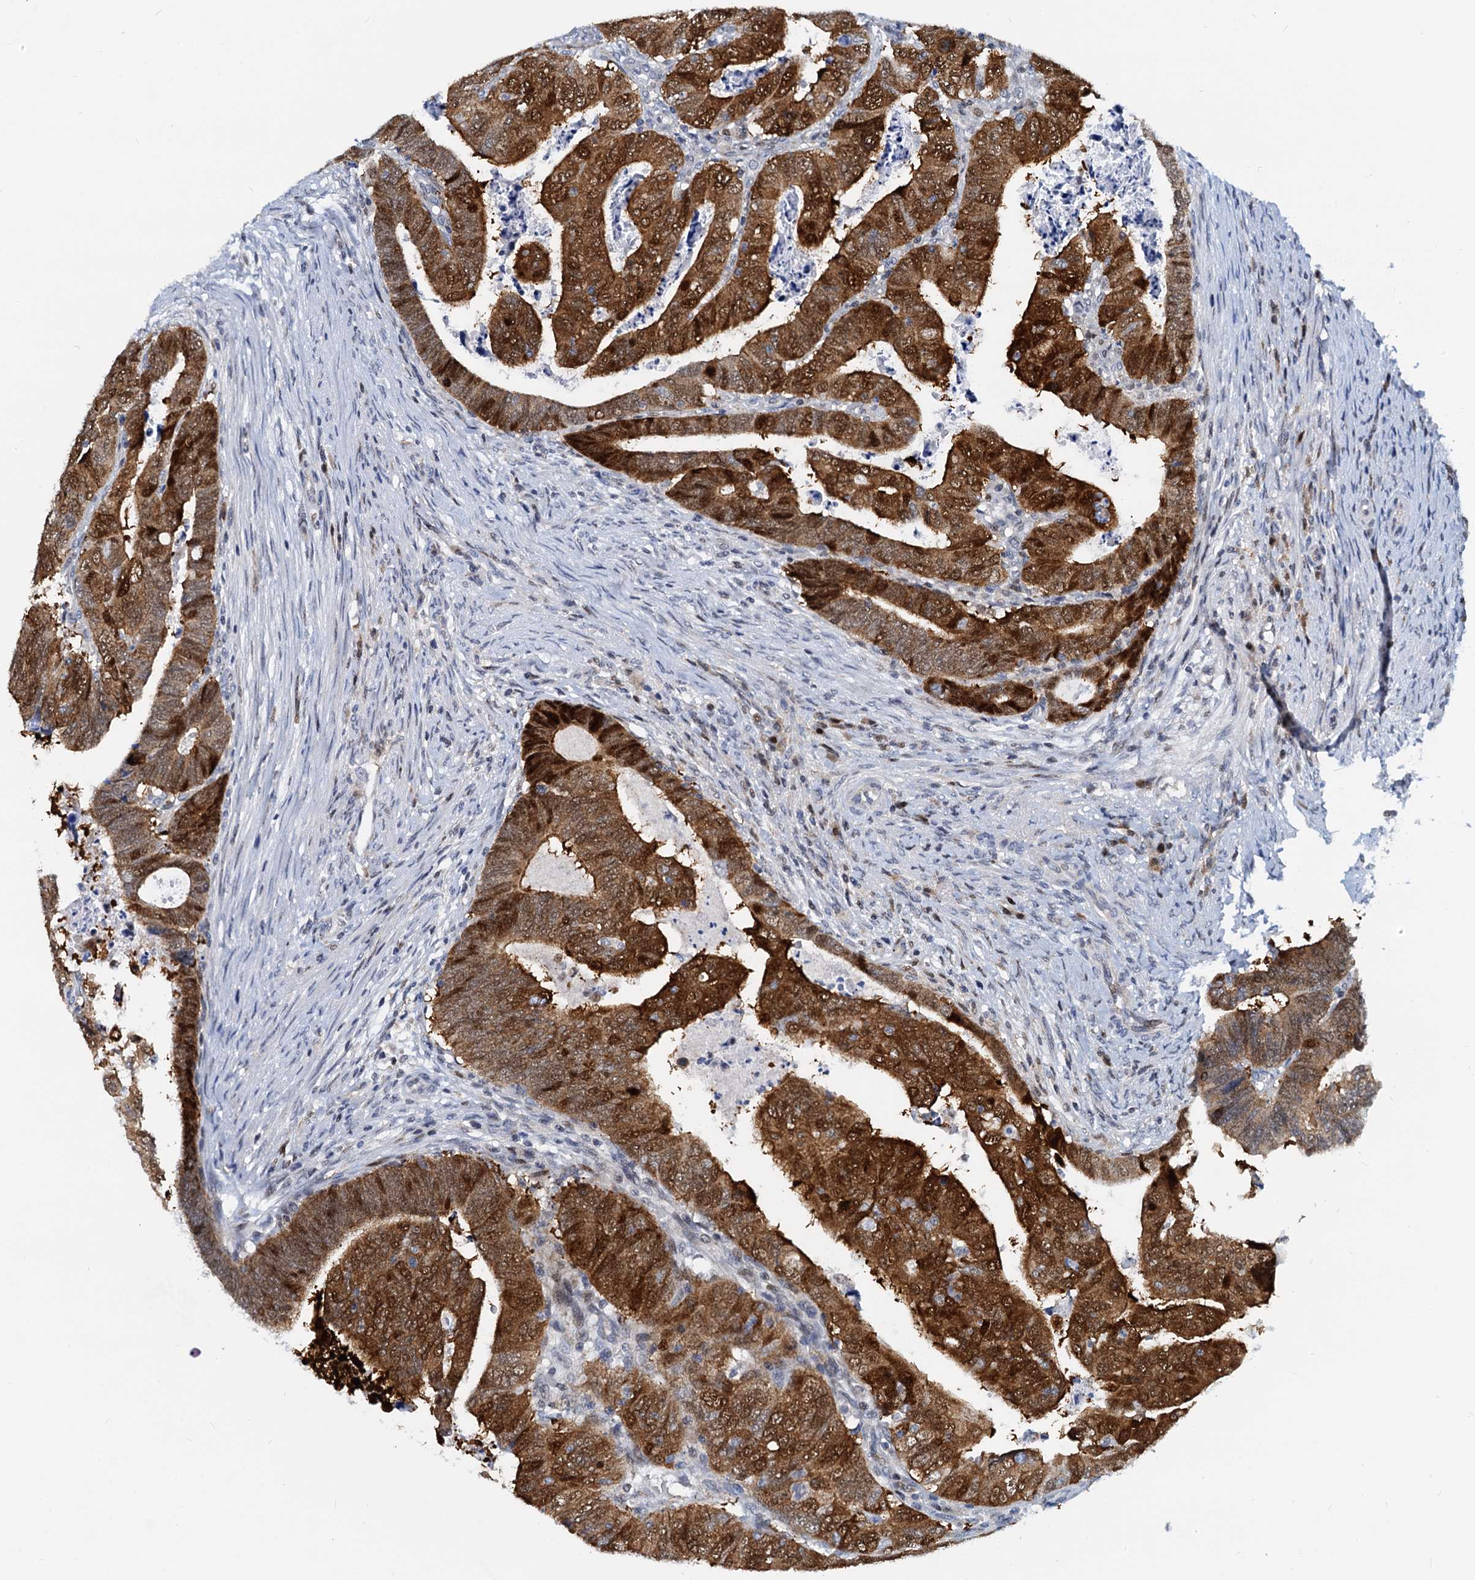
{"staining": {"intensity": "strong", "quantity": ">75%", "location": "cytoplasmic/membranous,nuclear"}, "tissue": "colorectal cancer", "cell_type": "Tumor cells", "image_type": "cancer", "snomed": [{"axis": "morphology", "description": "Normal tissue, NOS"}, {"axis": "morphology", "description": "Adenocarcinoma, NOS"}, {"axis": "topography", "description": "Rectum"}], "caption": "Immunohistochemical staining of colorectal cancer exhibits high levels of strong cytoplasmic/membranous and nuclear staining in approximately >75% of tumor cells. Nuclei are stained in blue.", "gene": "PTGES3", "patient": {"sex": "female", "age": 65}}